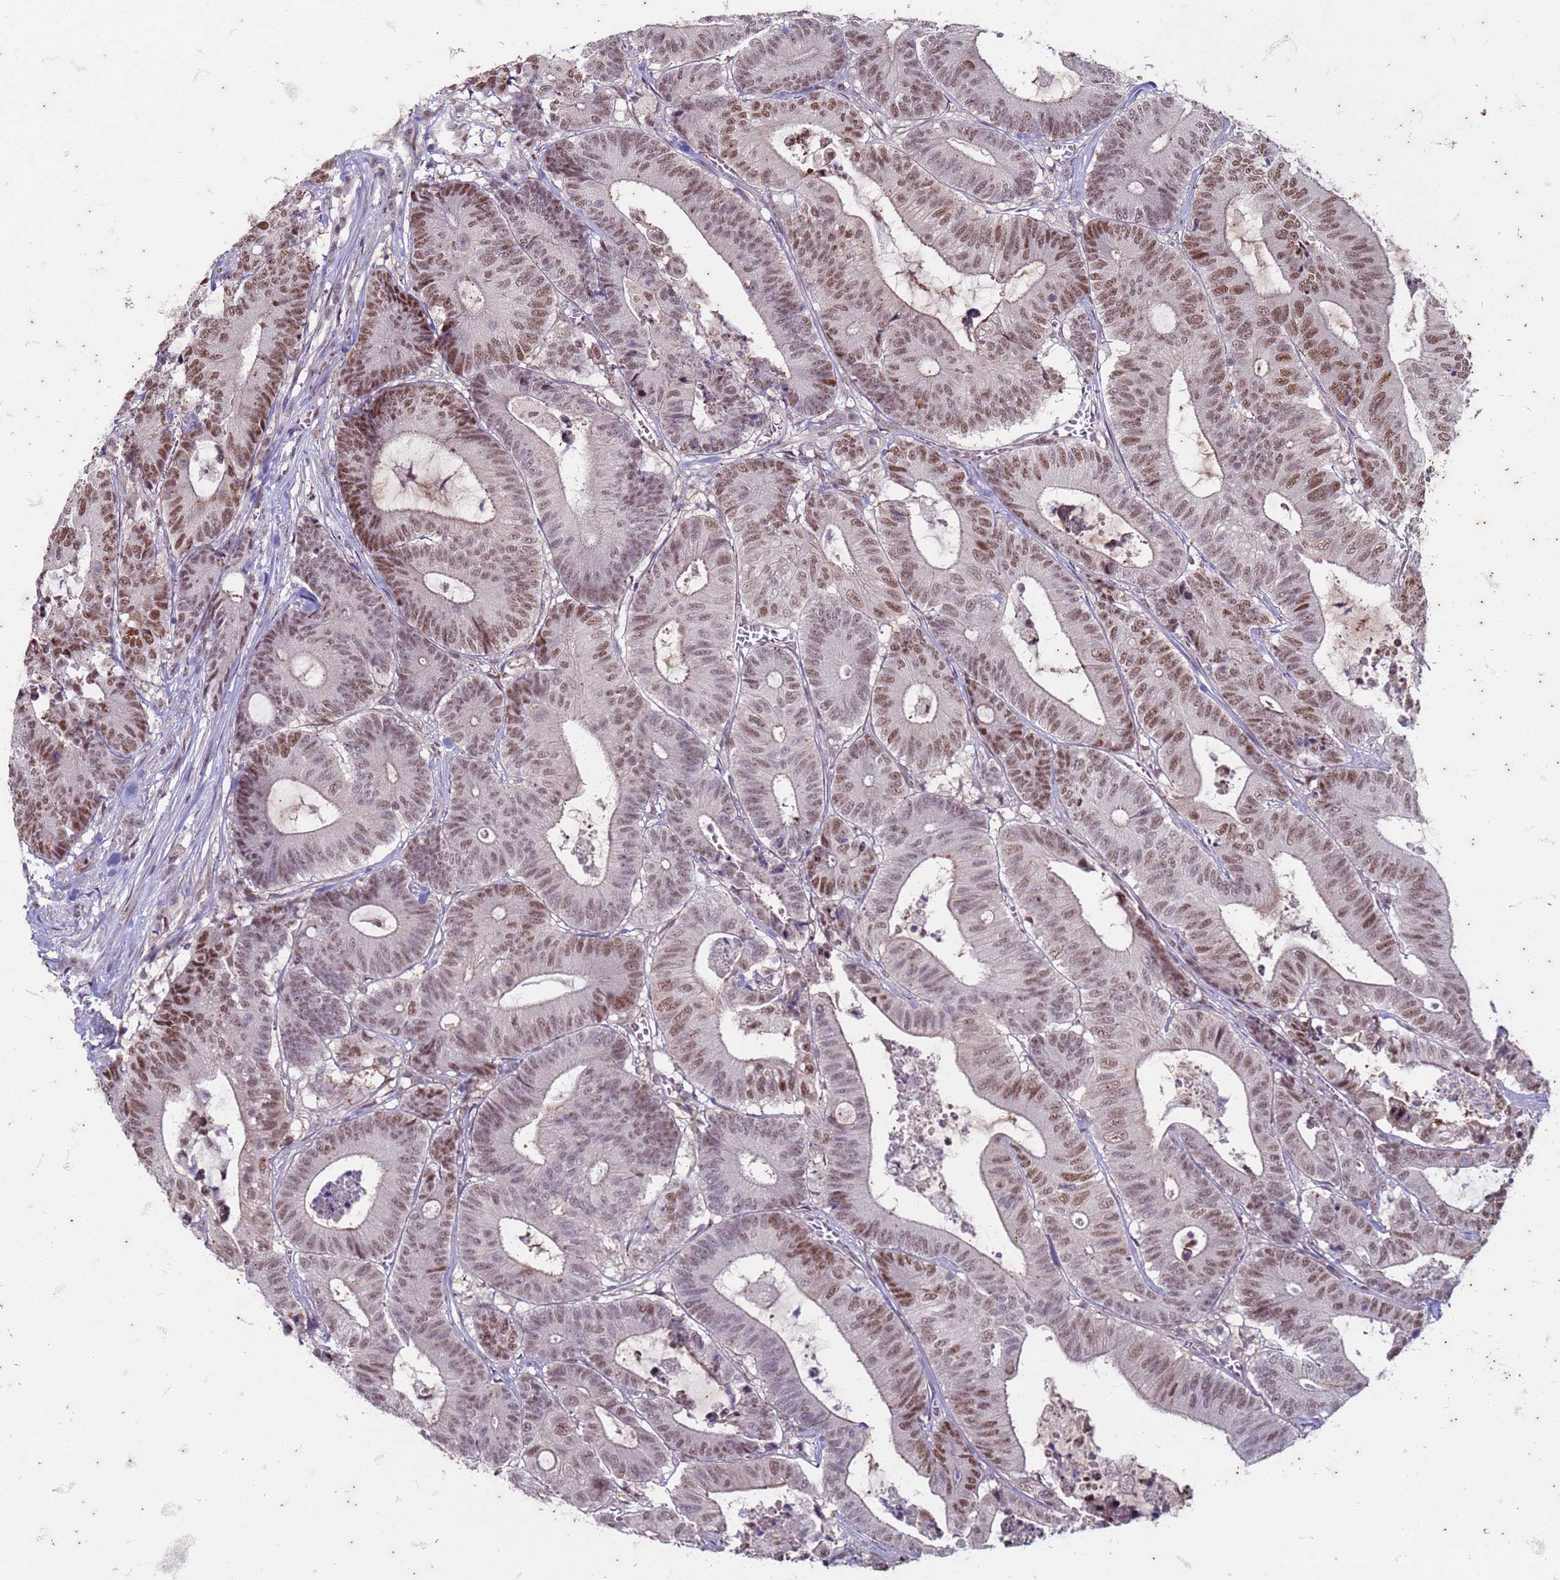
{"staining": {"intensity": "moderate", "quantity": "25%-75%", "location": "nuclear"}, "tissue": "colorectal cancer", "cell_type": "Tumor cells", "image_type": "cancer", "snomed": [{"axis": "morphology", "description": "Adenocarcinoma, NOS"}, {"axis": "topography", "description": "Colon"}], "caption": "Protein expression analysis of colorectal cancer exhibits moderate nuclear expression in about 25%-75% of tumor cells.", "gene": "TRMT6", "patient": {"sex": "female", "age": 84}}